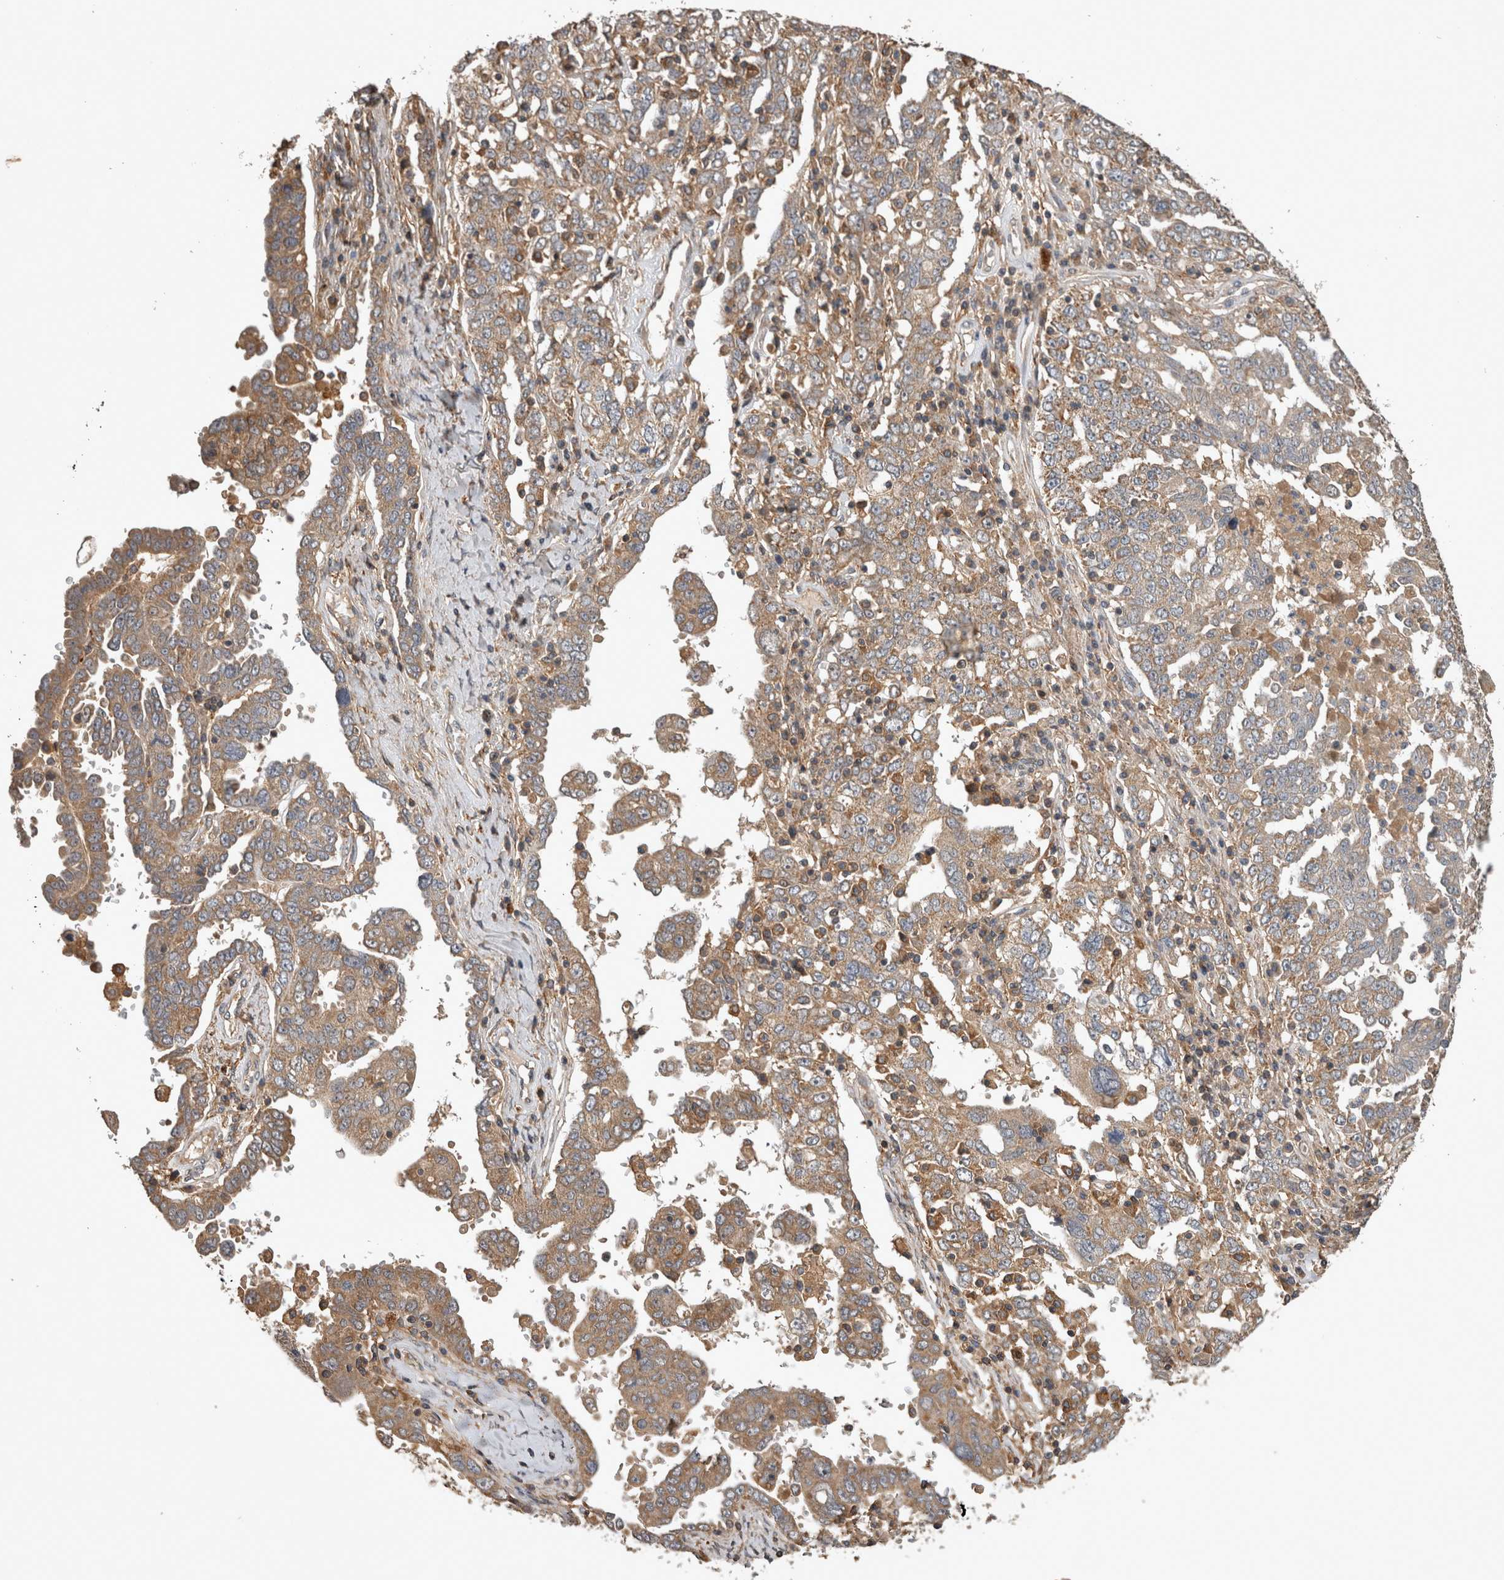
{"staining": {"intensity": "moderate", "quantity": ">75%", "location": "cytoplasmic/membranous"}, "tissue": "ovarian cancer", "cell_type": "Tumor cells", "image_type": "cancer", "snomed": [{"axis": "morphology", "description": "Carcinoma, endometroid"}, {"axis": "topography", "description": "Ovary"}], "caption": "Moderate cytoplasmic/membranous positivity for a protein is seen in approximately >75% of tumor cells of endometroid carcinoma (ovarian) using immunohistochemistry (IHC).", "gene": "TRMT61B", "patient": {"sex": "female", "age": 62}}